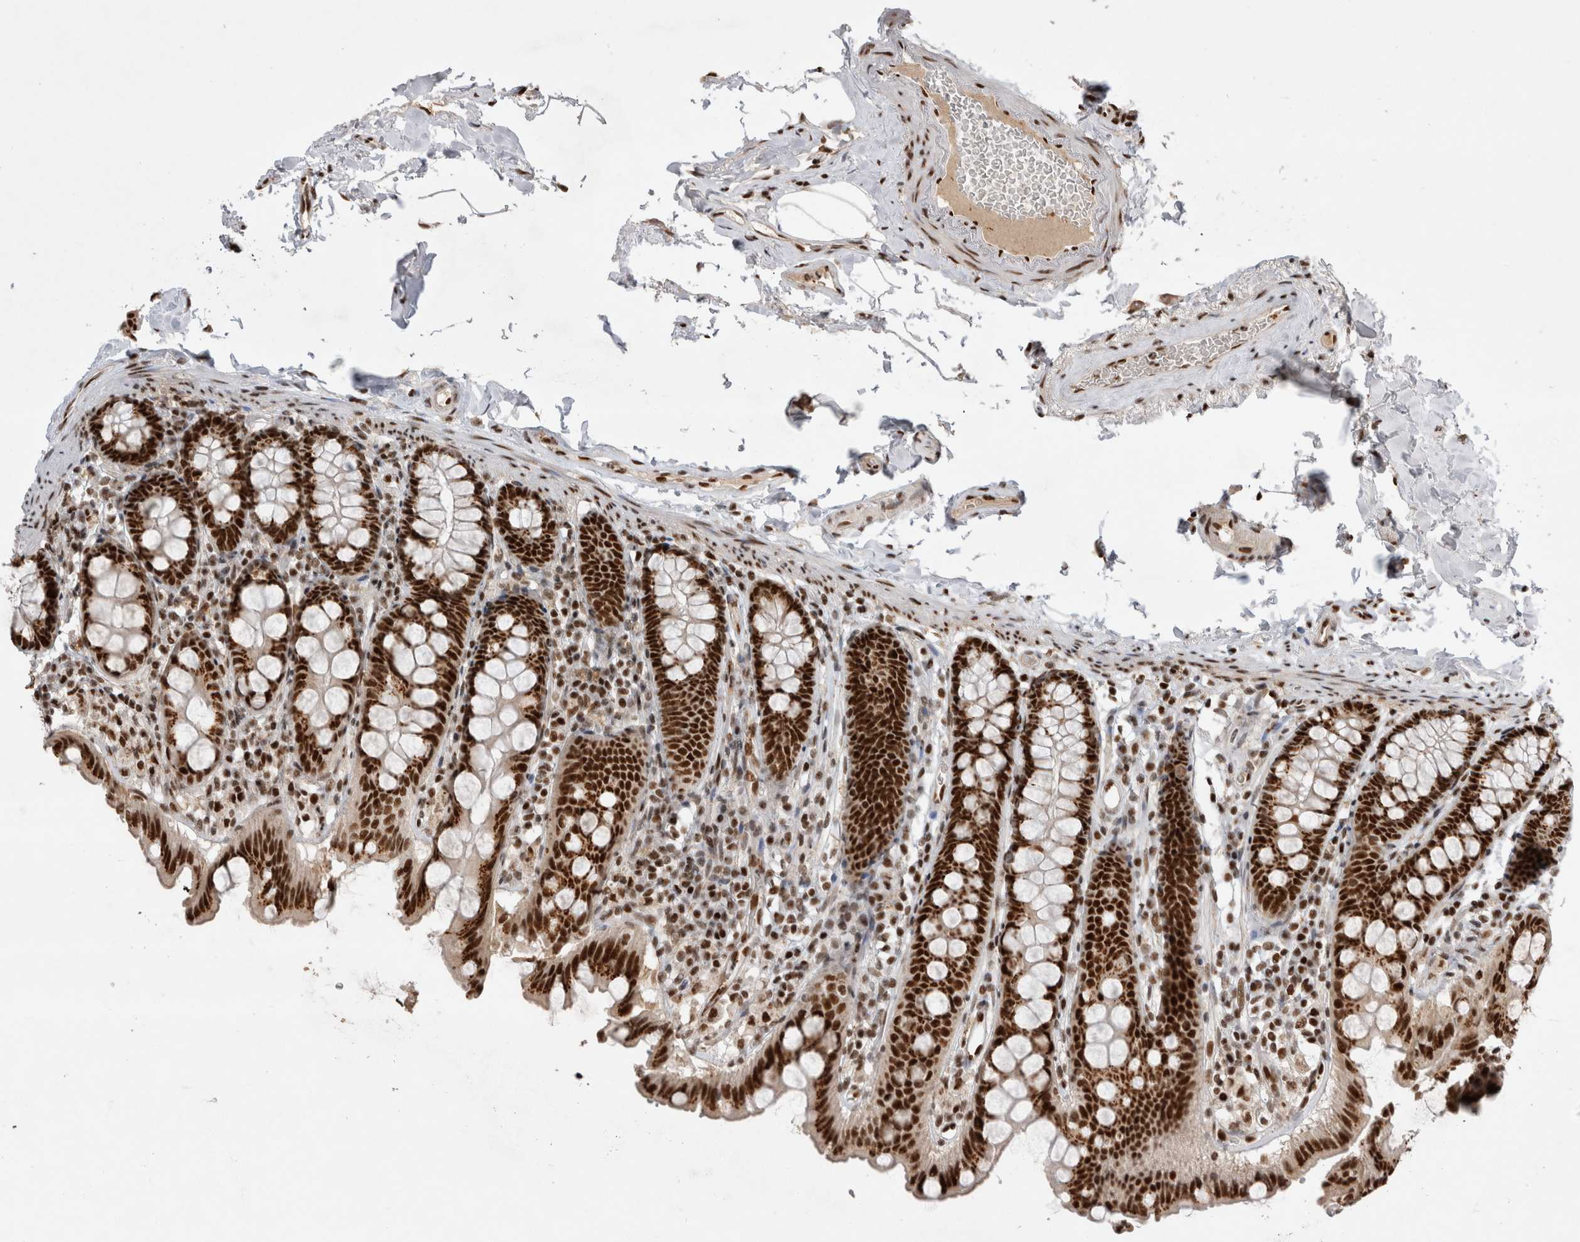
{"staining": {"intensity": "moderate", "quantity": ">75%", "location": "nuclear"}, "tissue": "colon", "cell_type": "Endothelial cells", "image_type": "normal", "snomed": [{"axis": "morphology", "description": "Normal tissue, NOS"}, {"axis": "topography", "description": "Colon"}, {"axis": "topography", "description": "Peripheral nerve tissue"}], "caption": "Endothelial cells exhibit moderate nuclear expression in about >75% of cells in normal colon.", "gene": "EYA2", "patient": {"sex": "female", "age": 61}}